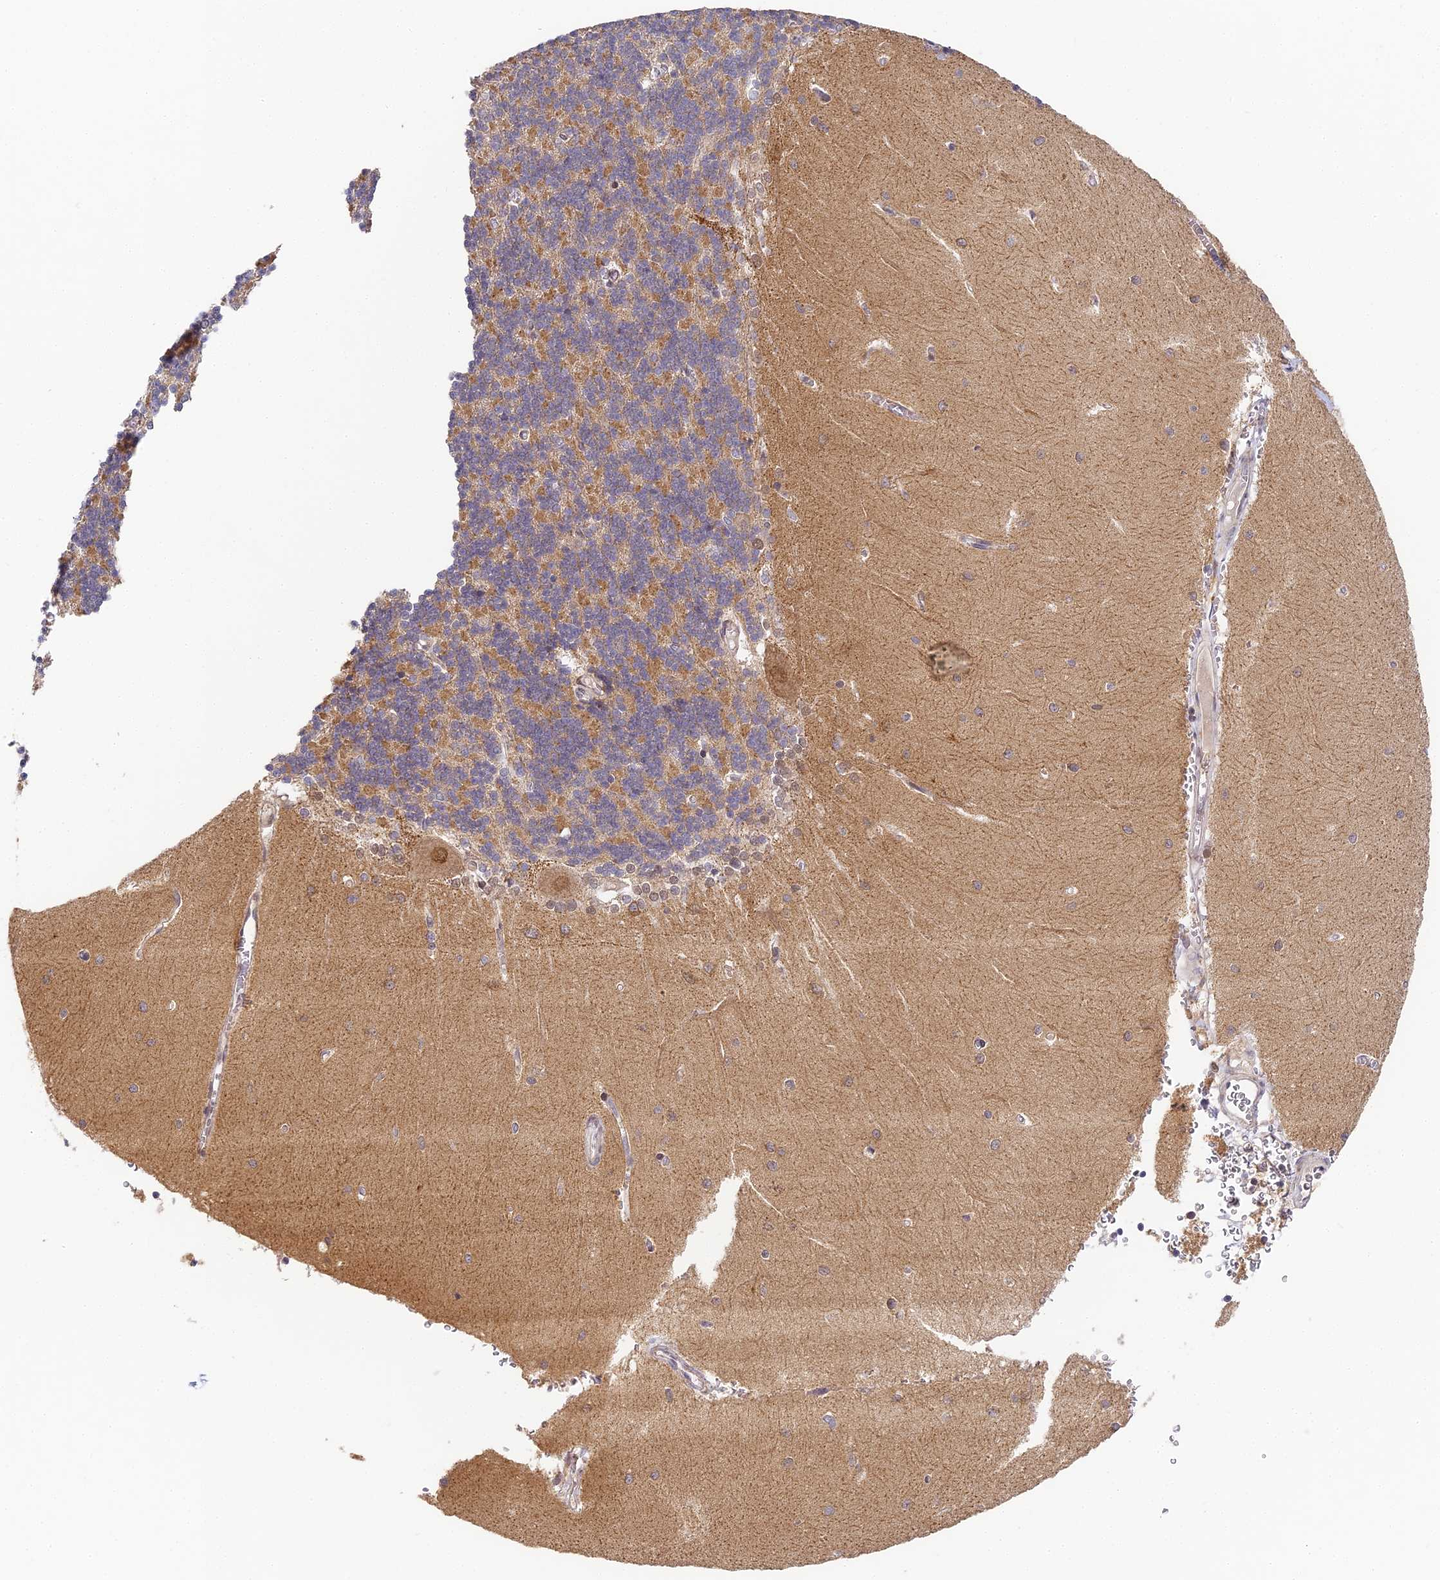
{"staining": {"intensity": "moderate", "quantity": "25%-75%", "location": "cytoplasmic/membranous"}, "tissue": "cerebellum", "cell_type": "Cells in granular layer", "image_type": "normal", "snomed": [{"axis": "morphology", "description": "Normal tissue, NOS"}, {"axis": "topography", "description": "Cerebellum"}], "caption": "Cerebellum stained with DAB (3,3'-diaminobenzidine) IHC demonstrates medium levels of moderate cytoplasmic/membranous expression in approximately 25%-75% of cells in granular layer.", "gene": "DNAAF10", "patient": {"sex": "male", "age": 37}}